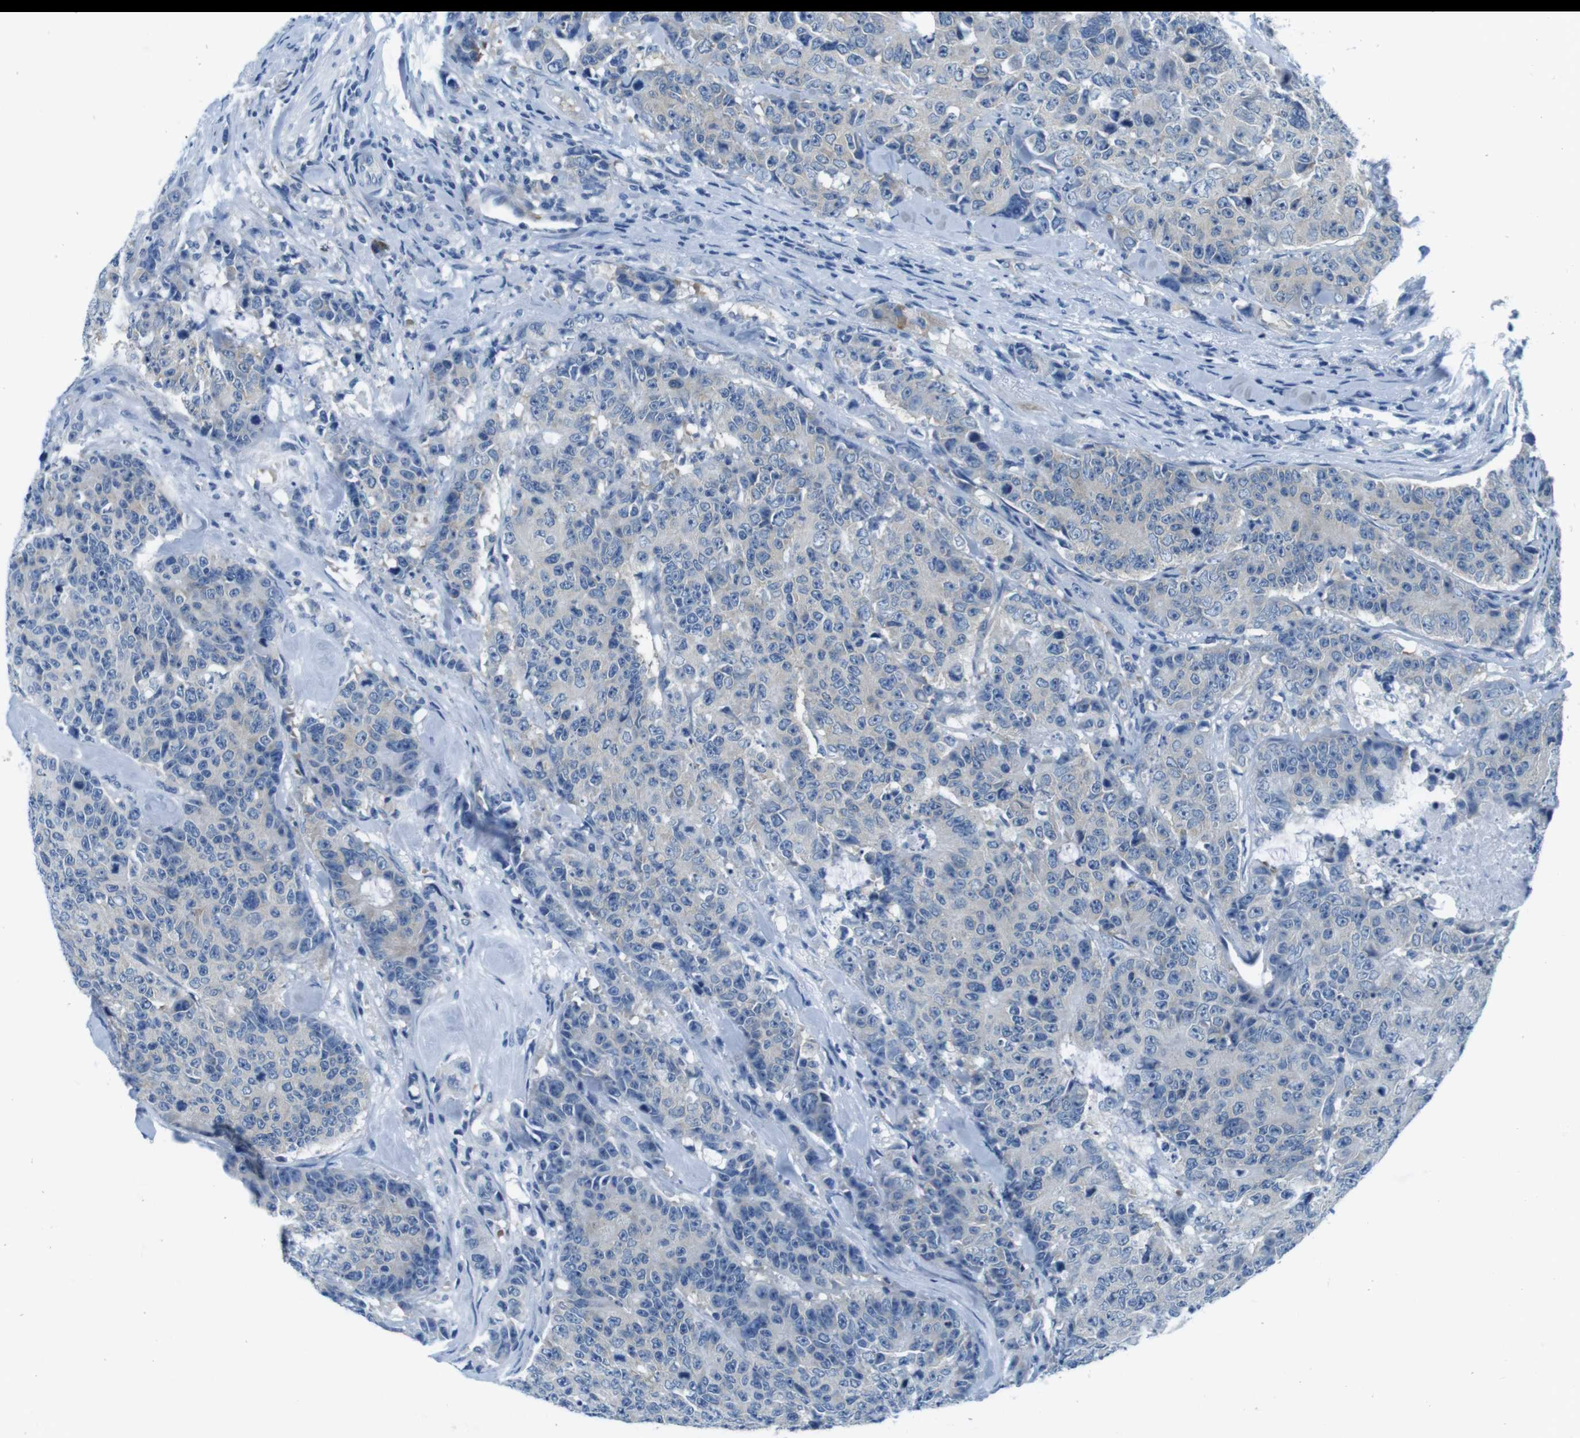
{"staining": {"intensity": "weak", "quantity": "<25%", "location": "cytoplasmic/membranous"}, "tissue": "colorectal cancer", "cell_type": "Tumor cells", "image_type": "cancer", "snomed": [{"axis": "morphology", "description": "Adenocarcinoma, NOS"}, {"axis": "topography", "description": "Colon"}], "caption": "Immunohistochemistry (IHC) histopathology image of neoplastic tissue: human colorectal cancer stained with DAB demonstrates no significant protein positivity in tumor cells. The staining was performed using DAB (3,3'-diaminobenzidine) to visualize the protein expression in brown, while the nuclei were stained in blue with hematoxylin (Magnification: 20x).", "gene": "EIF2B5", "patient": {"sex": "female", "age": 86}}